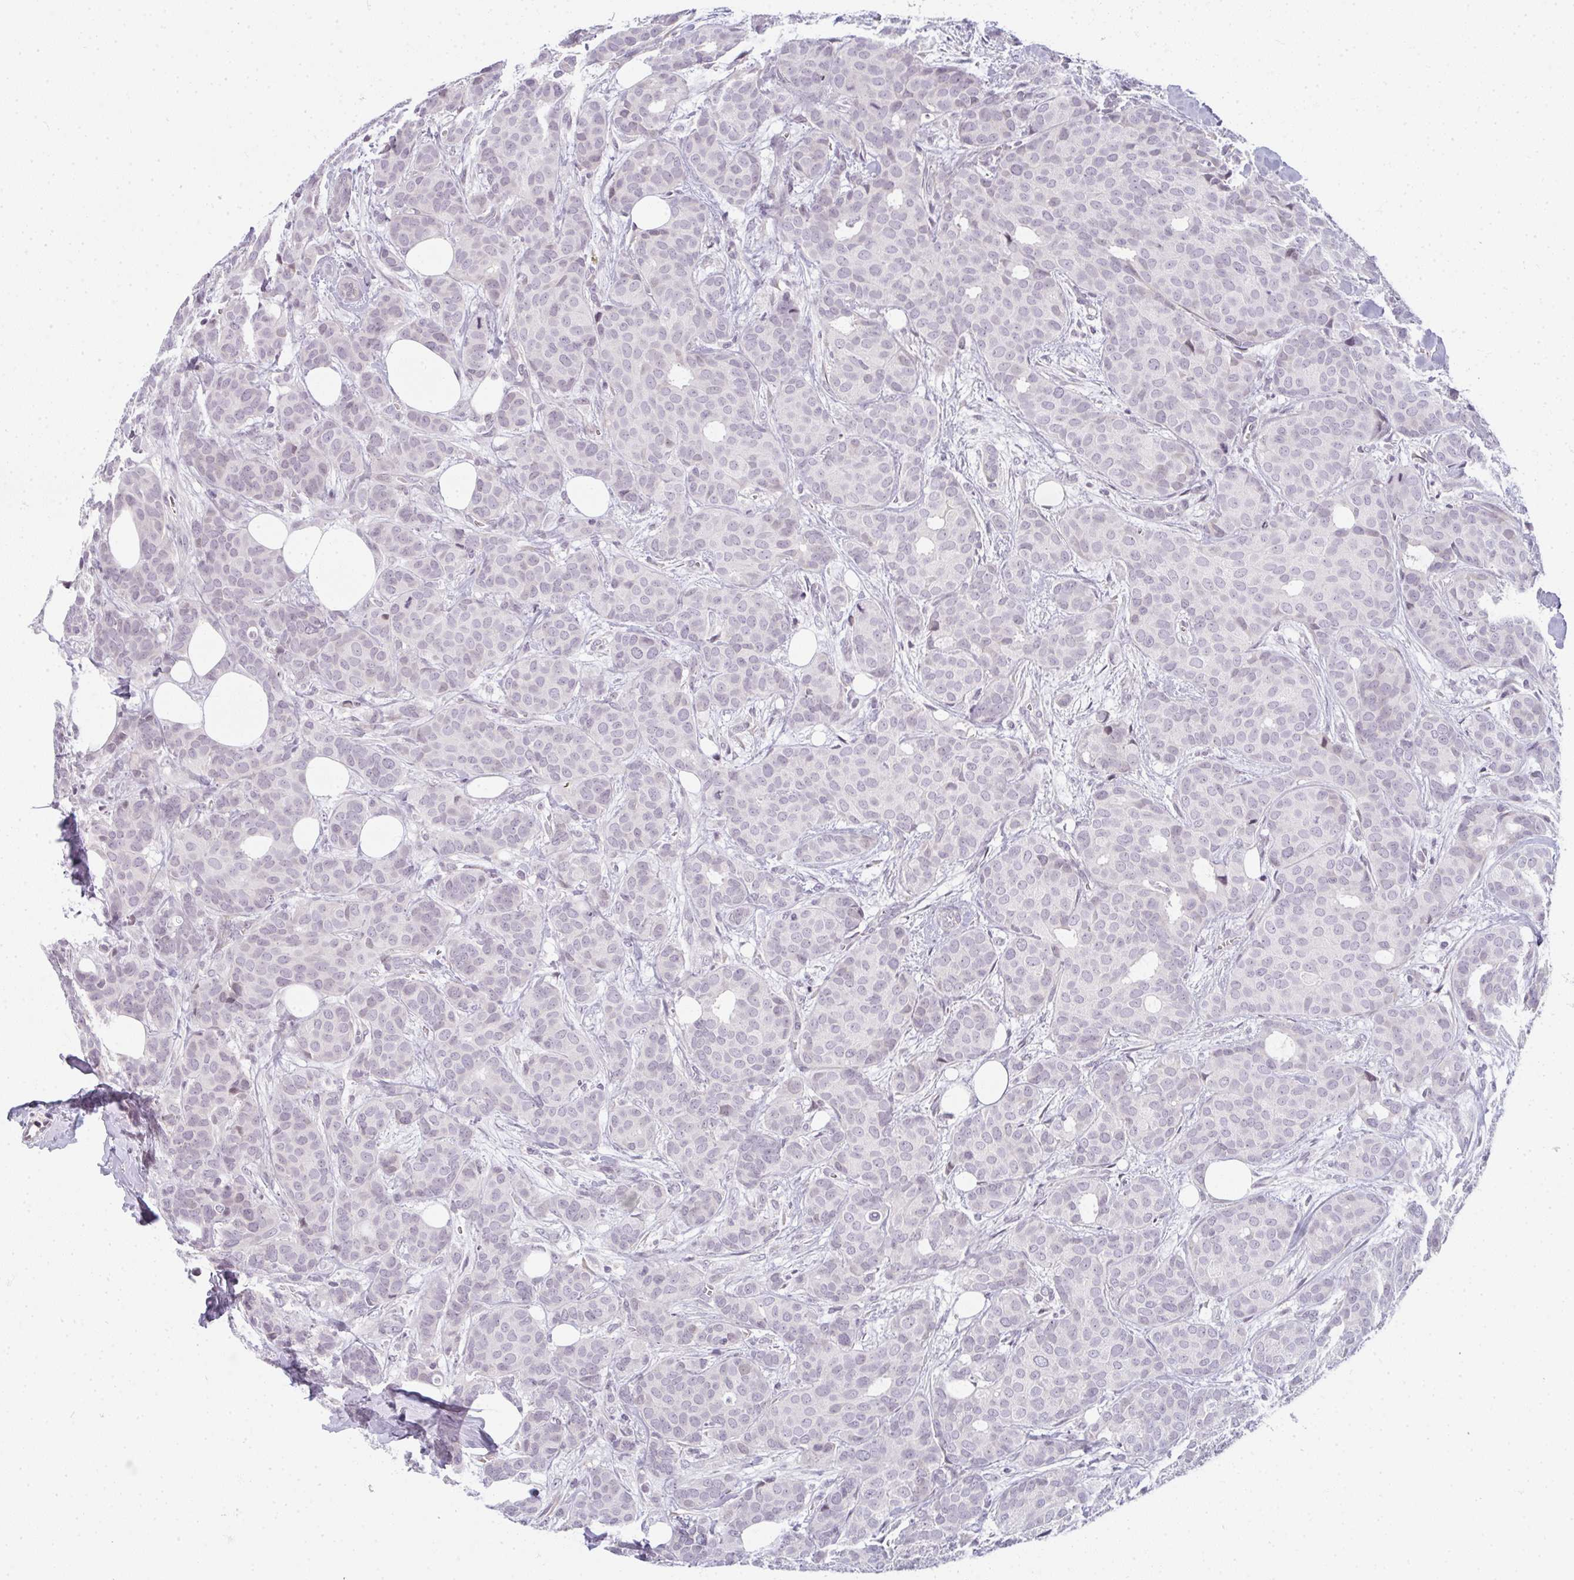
{"staining": {"intensity": "negative", "quantity": "none", "location": "none"}, "tissue": "breast cancer", "cell_type": "Tumor cells", "image_type": "cancer", "snomed": [{"axis": "morphology", "description": "Duct carcinoma"}, {"axis": "topography", "description": "Breast"}], "caption": "Tumor cells are negative for brown protein staining in breast cancer.", "gene": "RBBP6", "patient": {"sex": "female", "age": 70}}